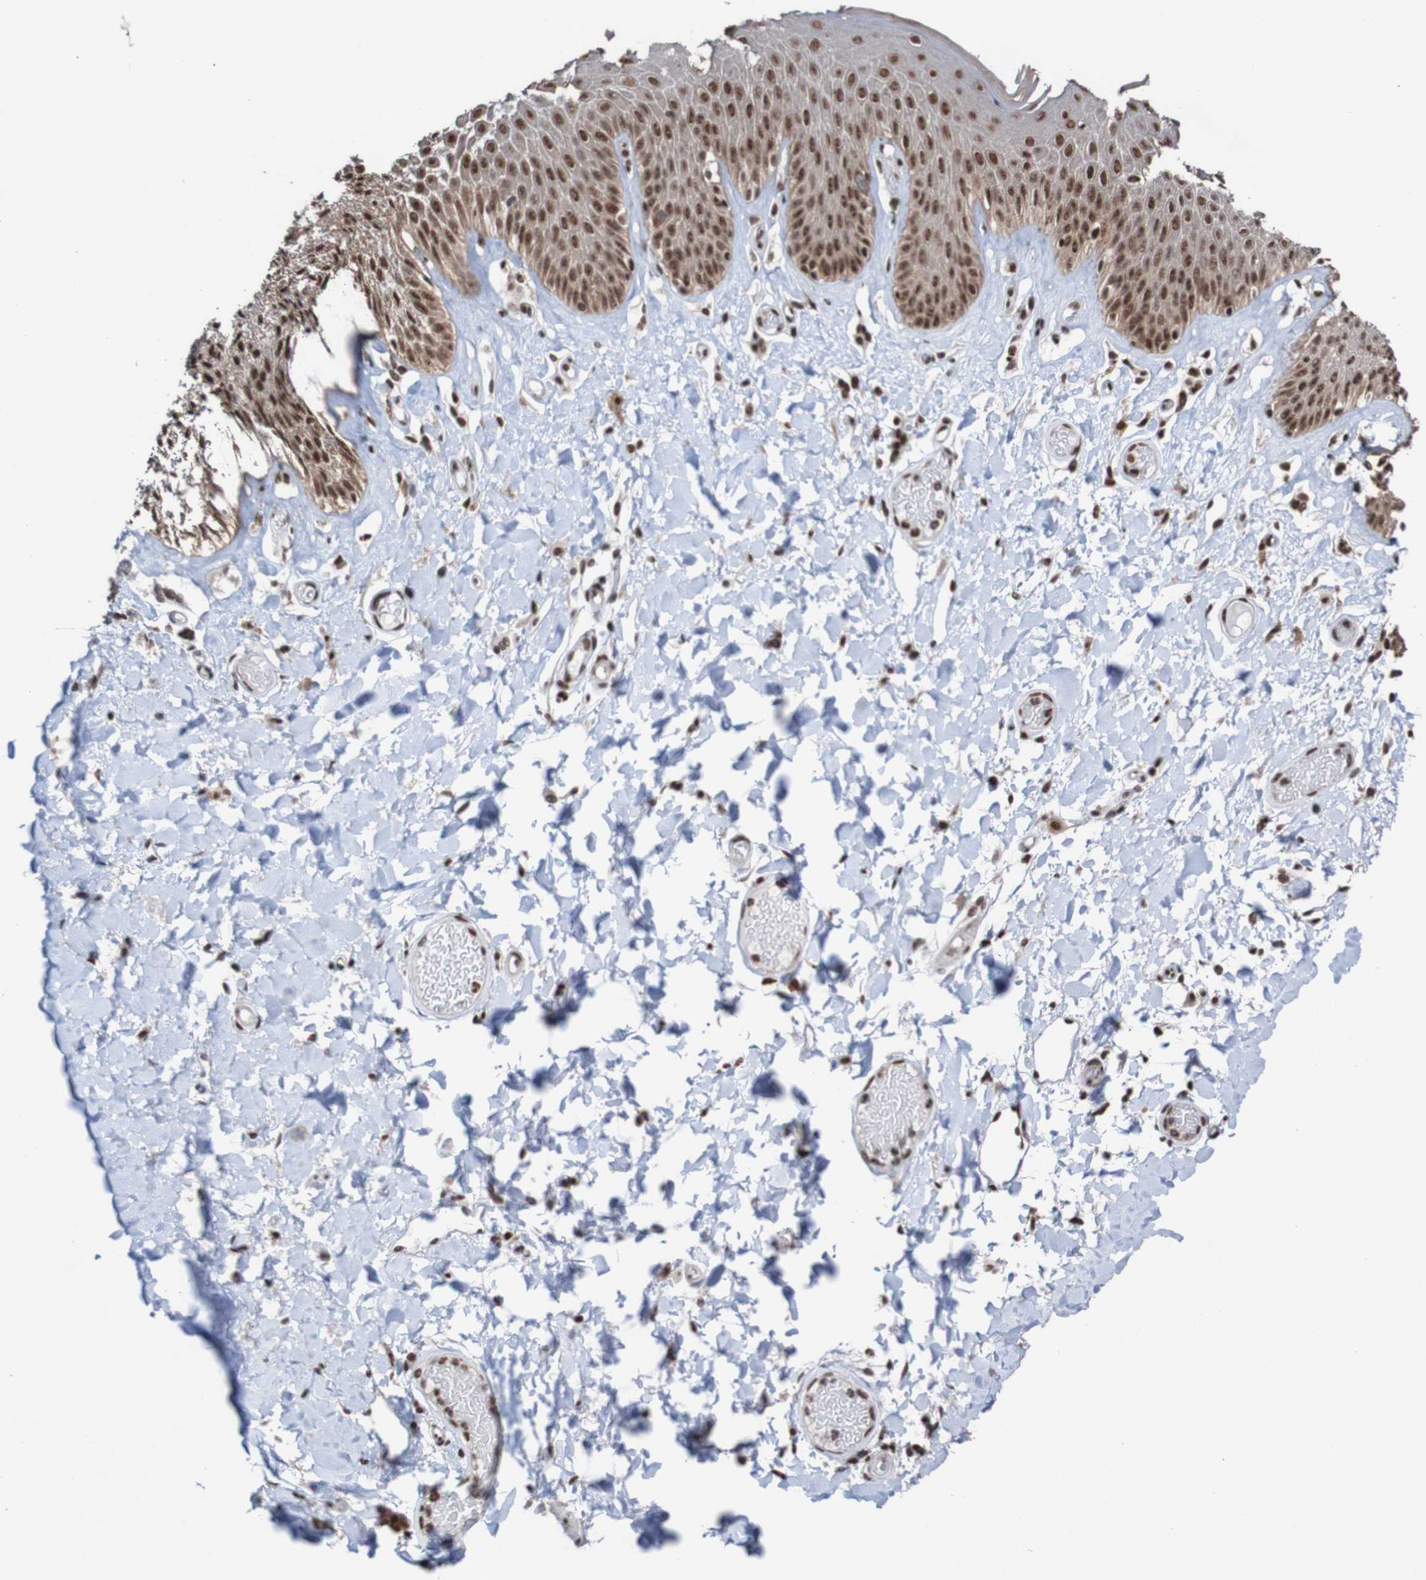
{"staining": {"intensity": "moderate", "quantity": ">75%", "location": "cytoplasmic/membranous,nuclear"}, "tissue": "skin", "cell_type": "Epidermal cells", "image_type": "normal", "snomed": [{"axis": "morphology", "description": "Normal tissue, NOS"}, {"axis": "topography", "description": "Vulva"}], "caption": "IHC histopathology image of normal skin: human skin stained using immunohistochemistry (IHC) shows medium levels of moderate protein expression localized specifically in the cytoplasmic/membranous,nuclear of epidermal cells, appearing as a cytoplasmic/membranous,nuclear brown color.", "gene": "CDC5L", "patient": {"sex": "female", "age": 73}}